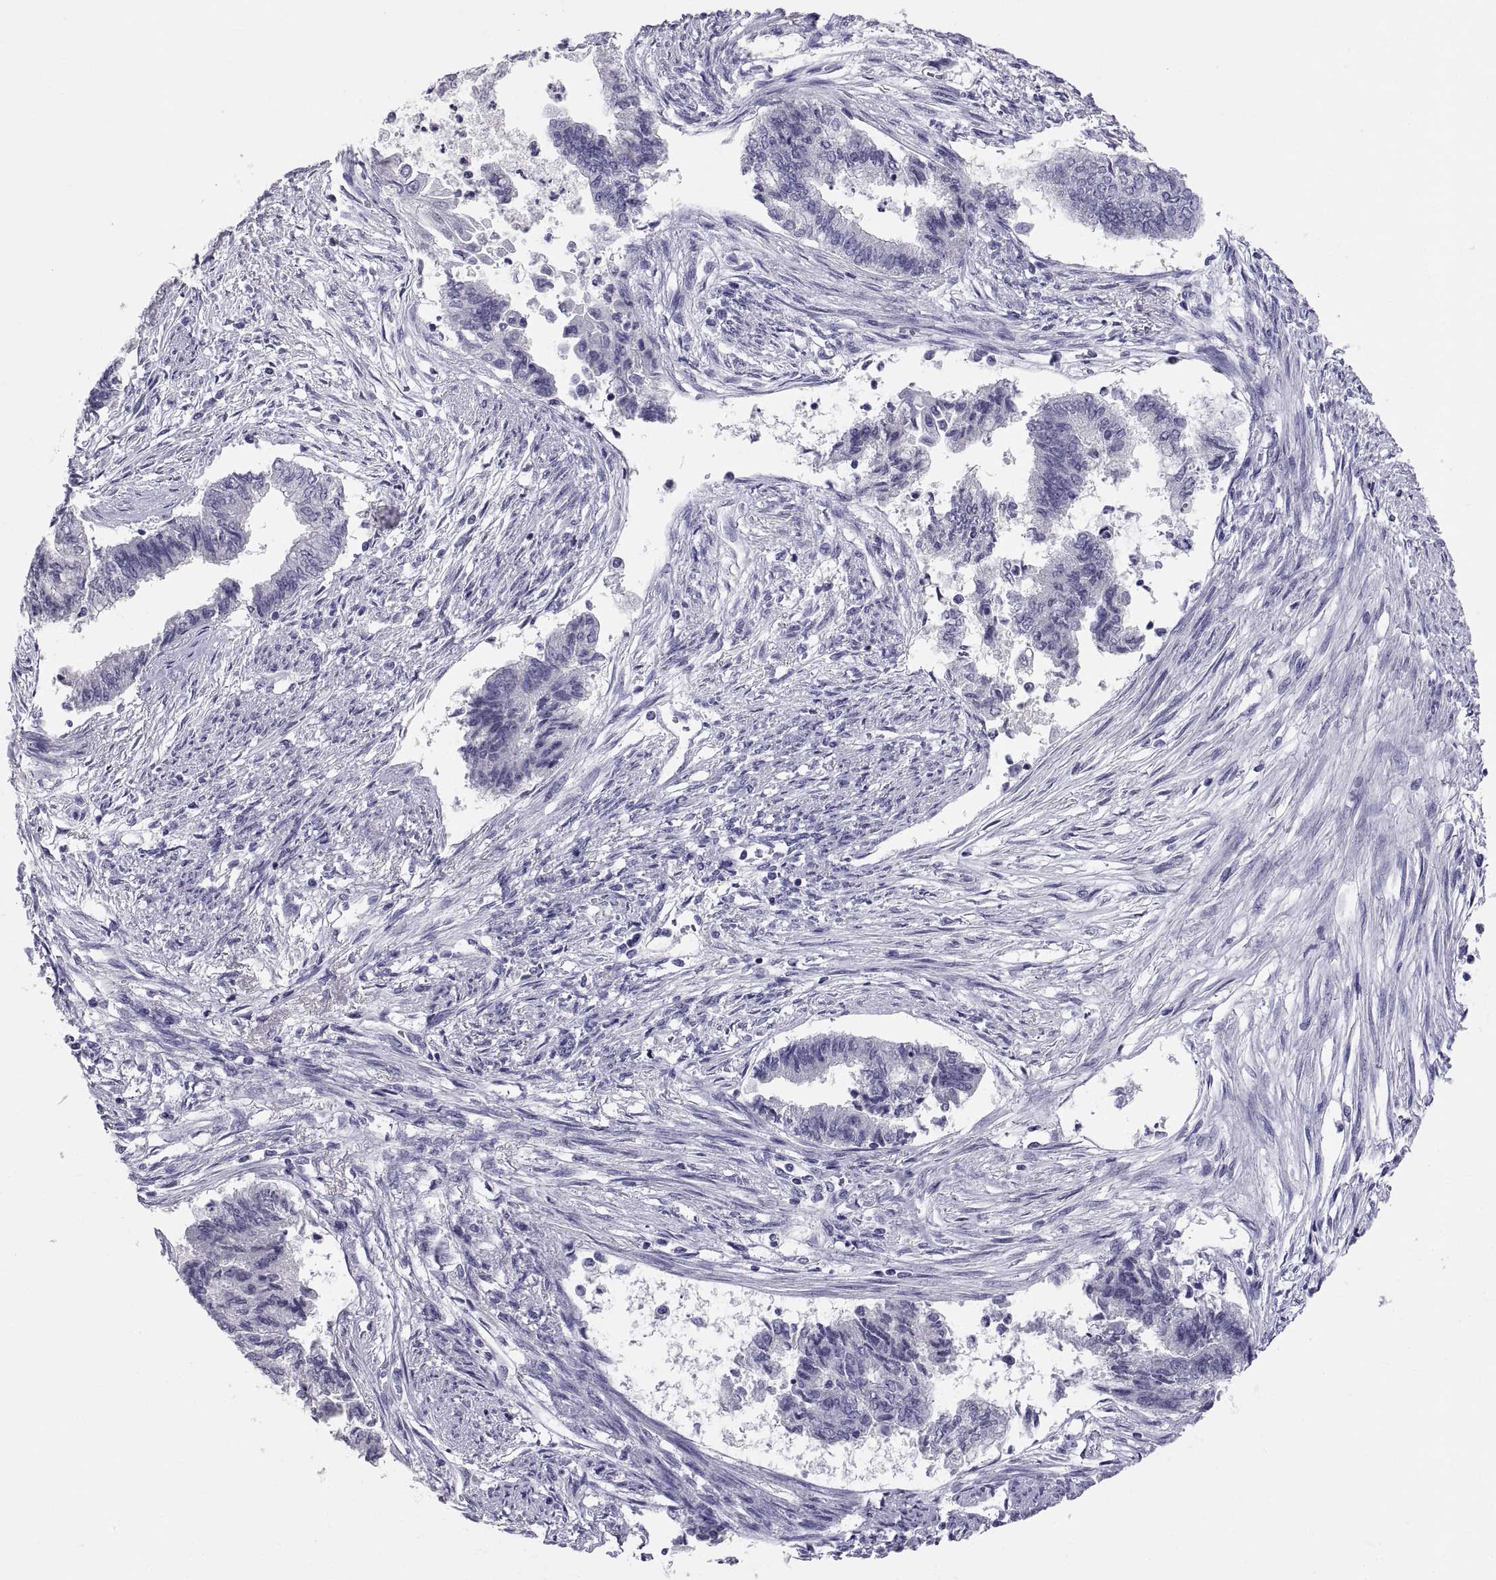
{"staining": {"intensity": "negative", "quantity": "none", "location": "none"}, "tissue": "endometrial cancer", "cell_type": "Tumor cells", "image_type": "cancer", "snomed": [{"axis": "morphology", "description": "Adenocarcinoma, NOS"}, {"axis": "topography", "description": "Endometrium"}], "caption": "Histopathology image shows no significant protein staining in tumor cells of endometrial cancer.", "gene": "TEX13A", "patient": {"sex": "female", "age": 65}}